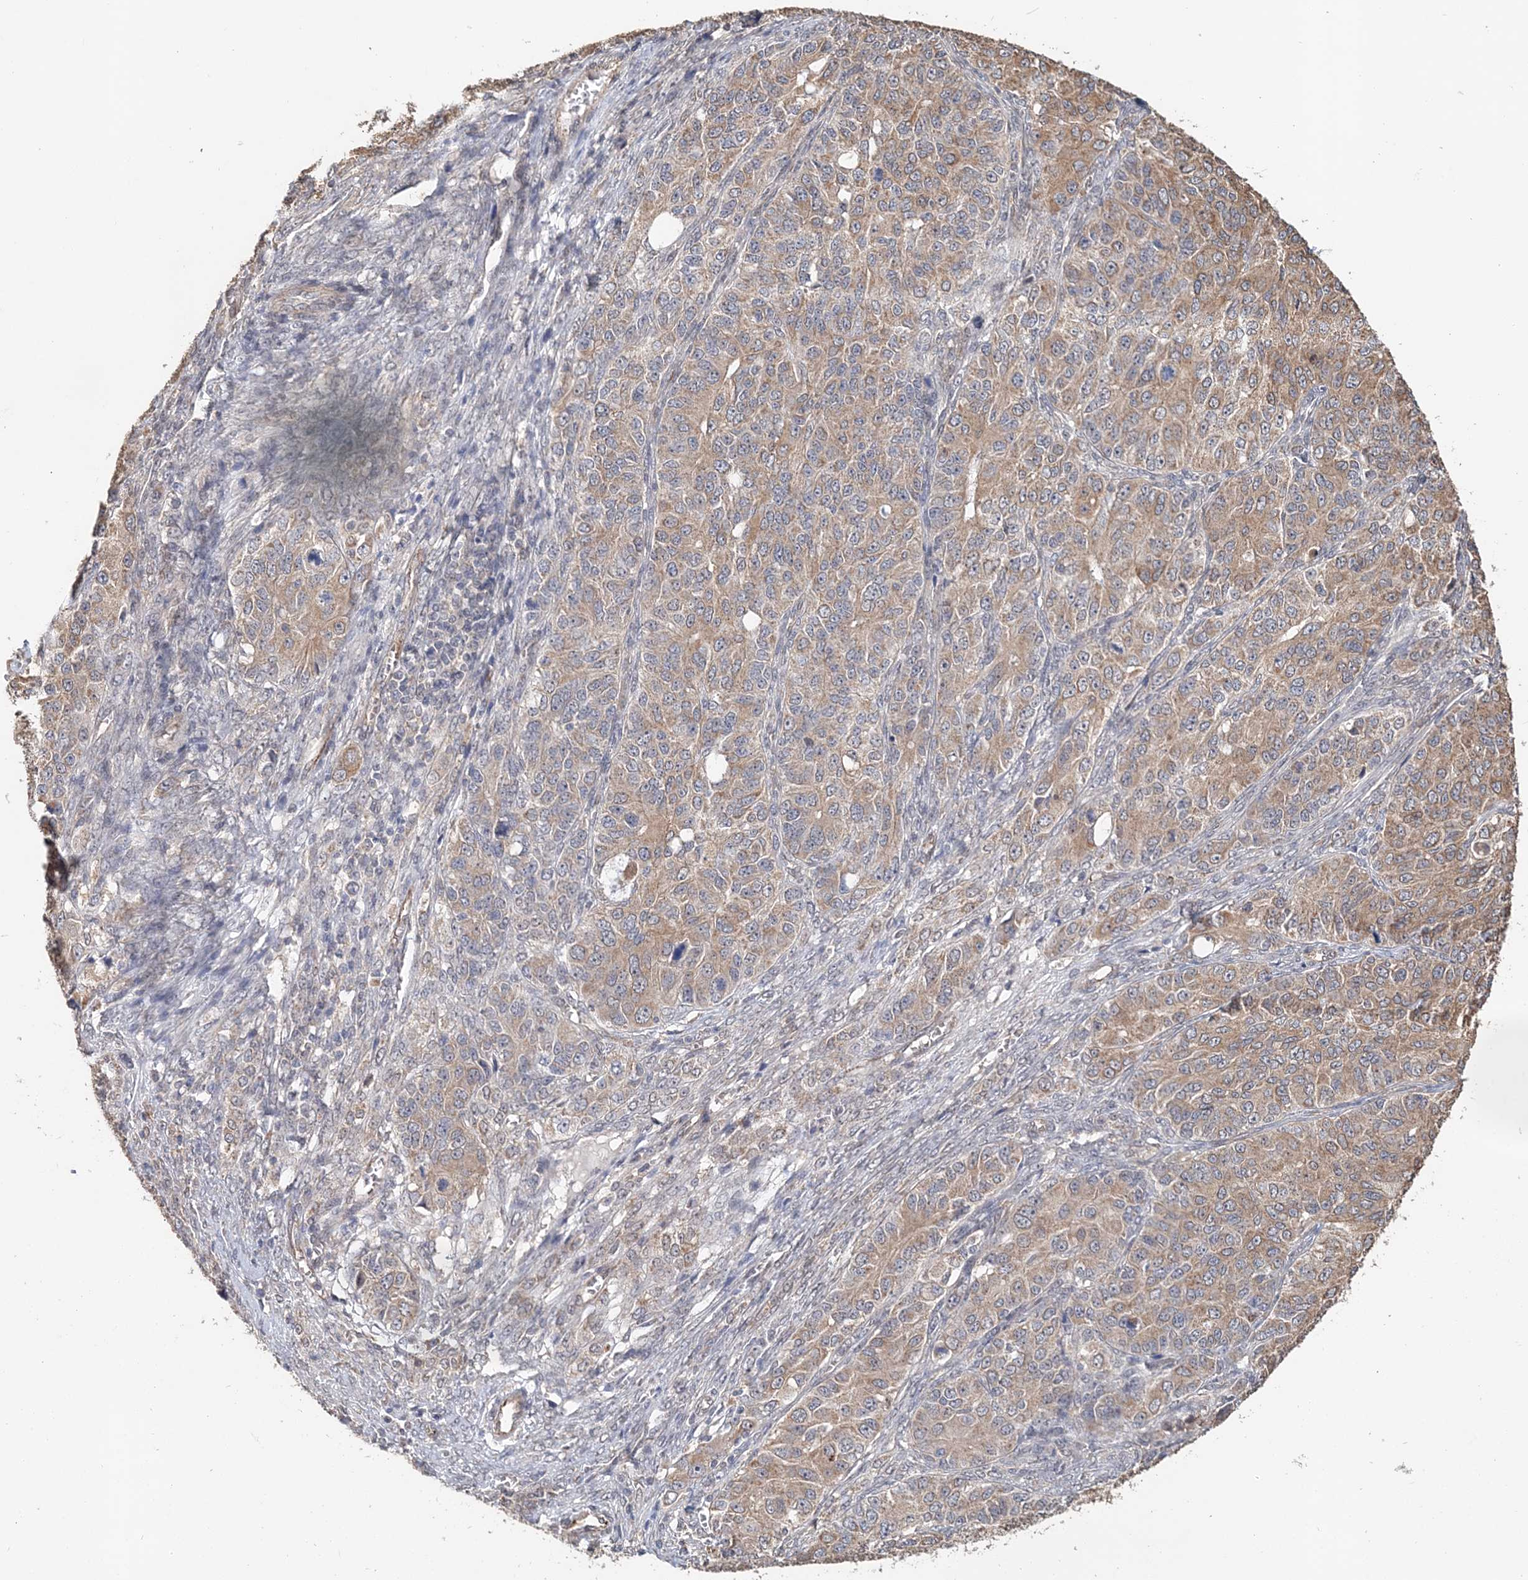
{"staining": {"intensity": "weak", "quantity": ">75%", "location": "cytoplasmic/membranous"}, "tissue": "ovarian cancer", "cell_type": "Tumor cells", "image_type": "cancer", "snomed": [{"axis": "morphology", "description": "Carcinoma, endometroid"}, {"axis": "topography", "description": "Ovary"}], "caption": "IHC of ovarian cancer reveals low levels of weak cytoplasmic/membranous positivity in approximately >75% of tumor cells.", "gene": "FBXO38", "patient": {"sex": "female", "age": 51}}